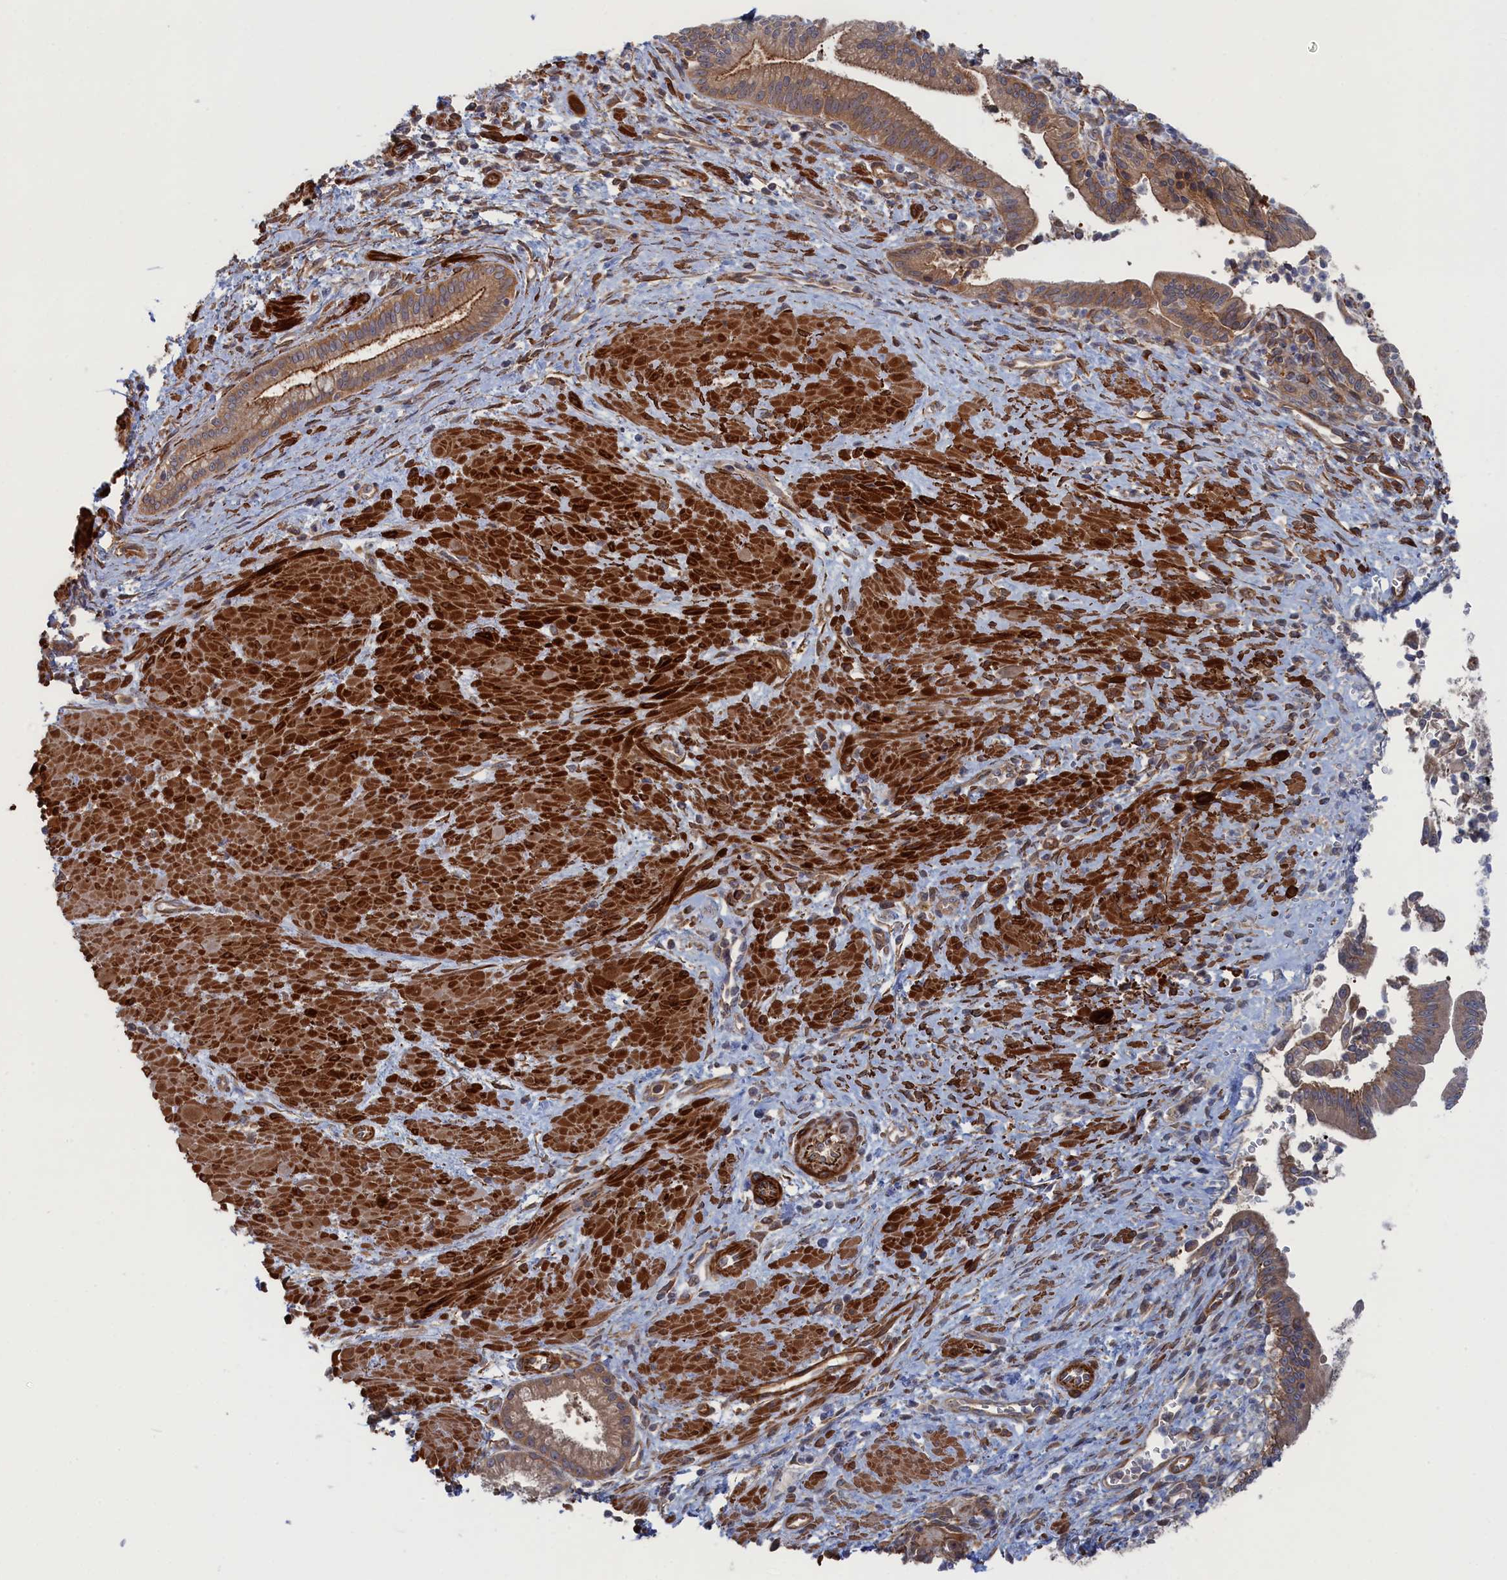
{"staining": {"intensity": "moderate", "quantity": ">75%", "location": "cytoplasmic/membranous"}, "tissue": "pancreatic cancer", "cell_type": "Tumor cells", "image_type": "cancer", "snomed": [{"axis": "morphology", "description": "Adenocarcinoma, NOS"}, {"axis": "topography", "description": "Pancreas"}], "caption": "Immunohistochemical staining of pancreatic adenocarcinoma exhibits medium levels of moderate cytoplasmic/membranous protein positivity in about >75% of tumor cells.", "gene": "FILIP1L", "patient": {"sex": "male", "age": 78}}